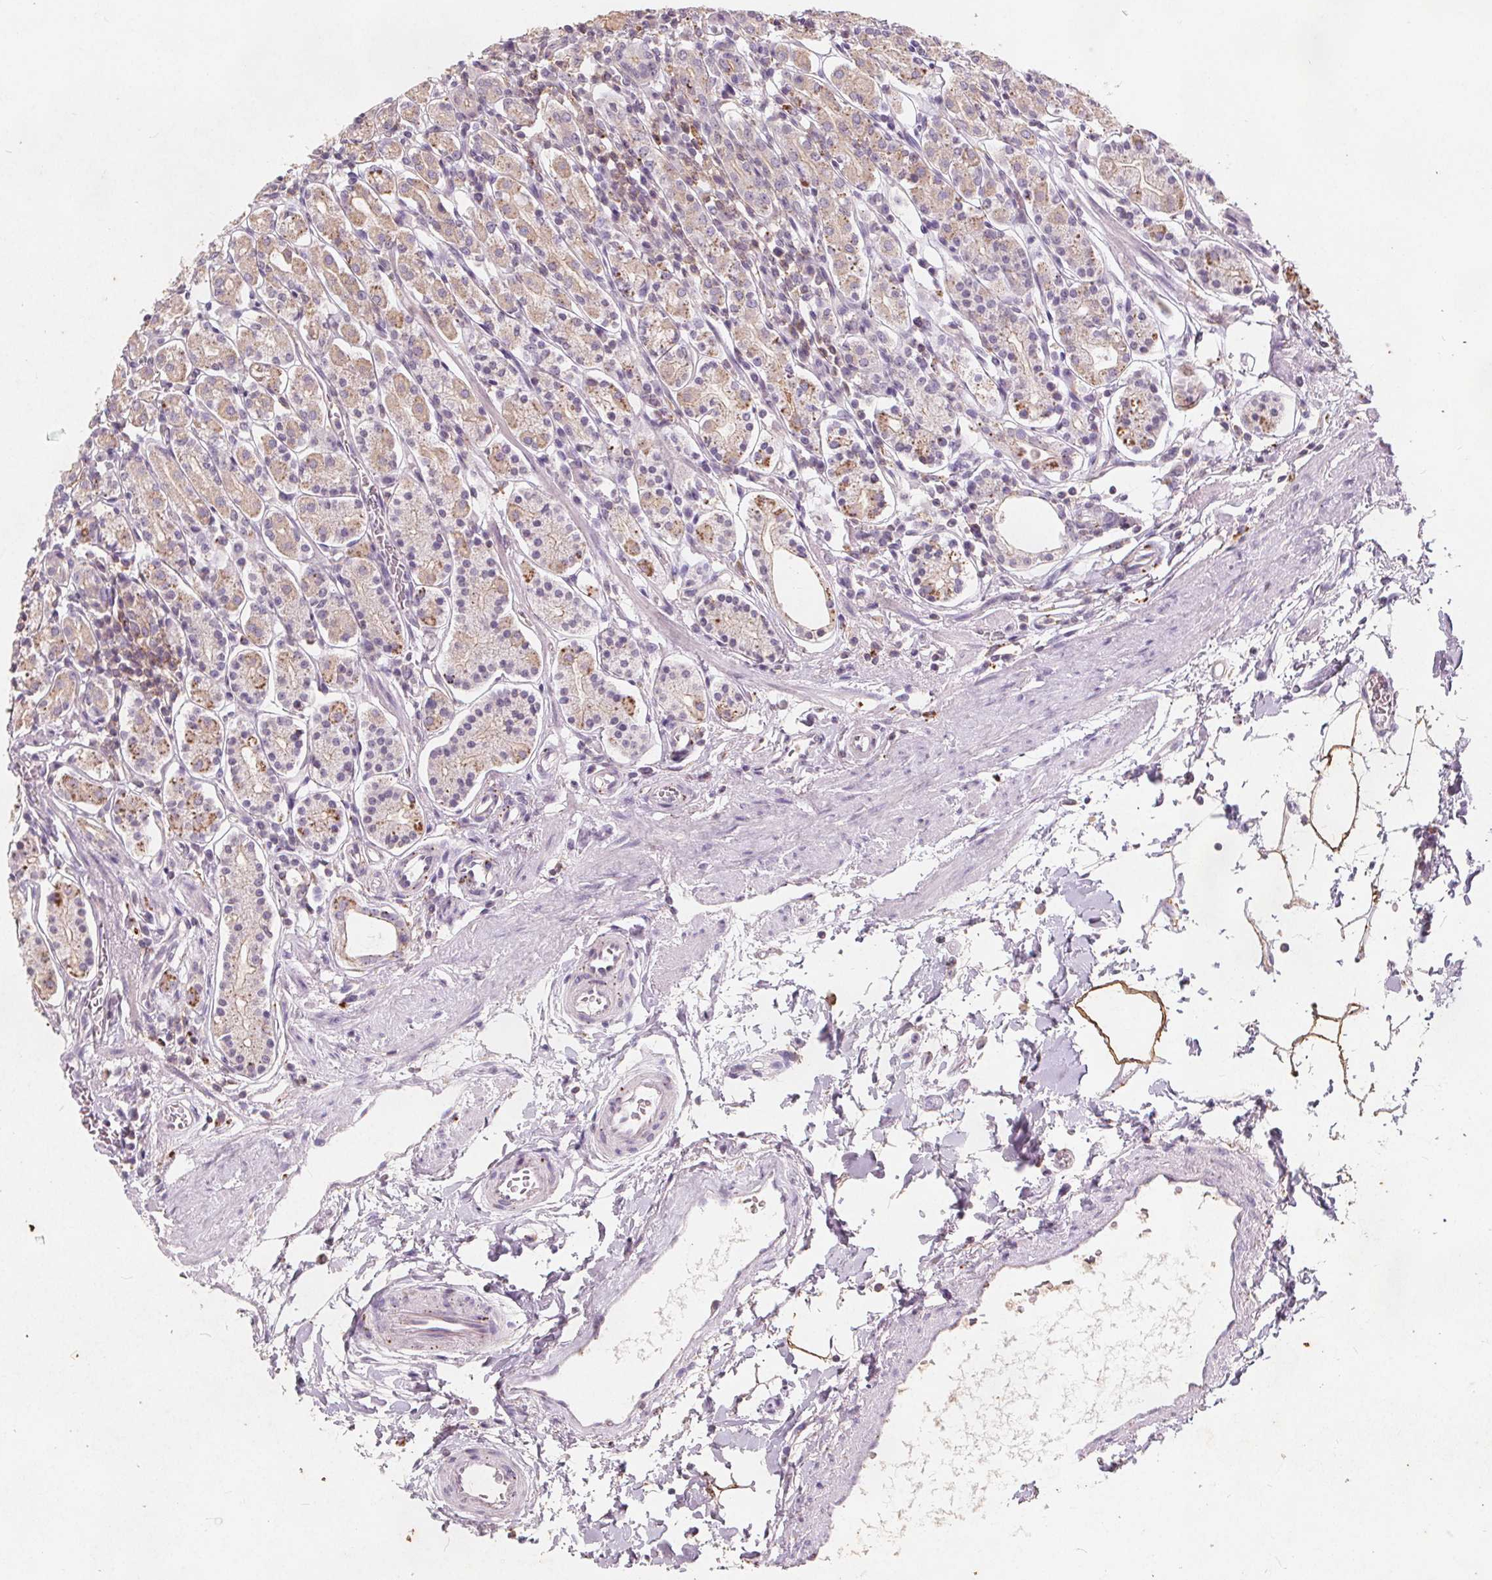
{"staining": {"intensity": "weak", "quantity": ">75%", "location": "cytoplasmic/membranous"}, "tissue": "stomach", "cell_type": "Glandular cells", "image_type": "normal", "snomed": [{"axis": "morphology", "description": "Normal tissue, NOS"}, {"axis": "topography", "description": "Stomach, upper"}, {"axis": "topography", "description": "Stomach"}], "caption": "This is a photomicrograph of immunohistochemistry (IHC) staining of normal stomach, which shows weak positivity in the cytoplasmic/membranous of glandular cells.", "gene": "C19orf84", "patient": {"sex": "male", "age": 62}}